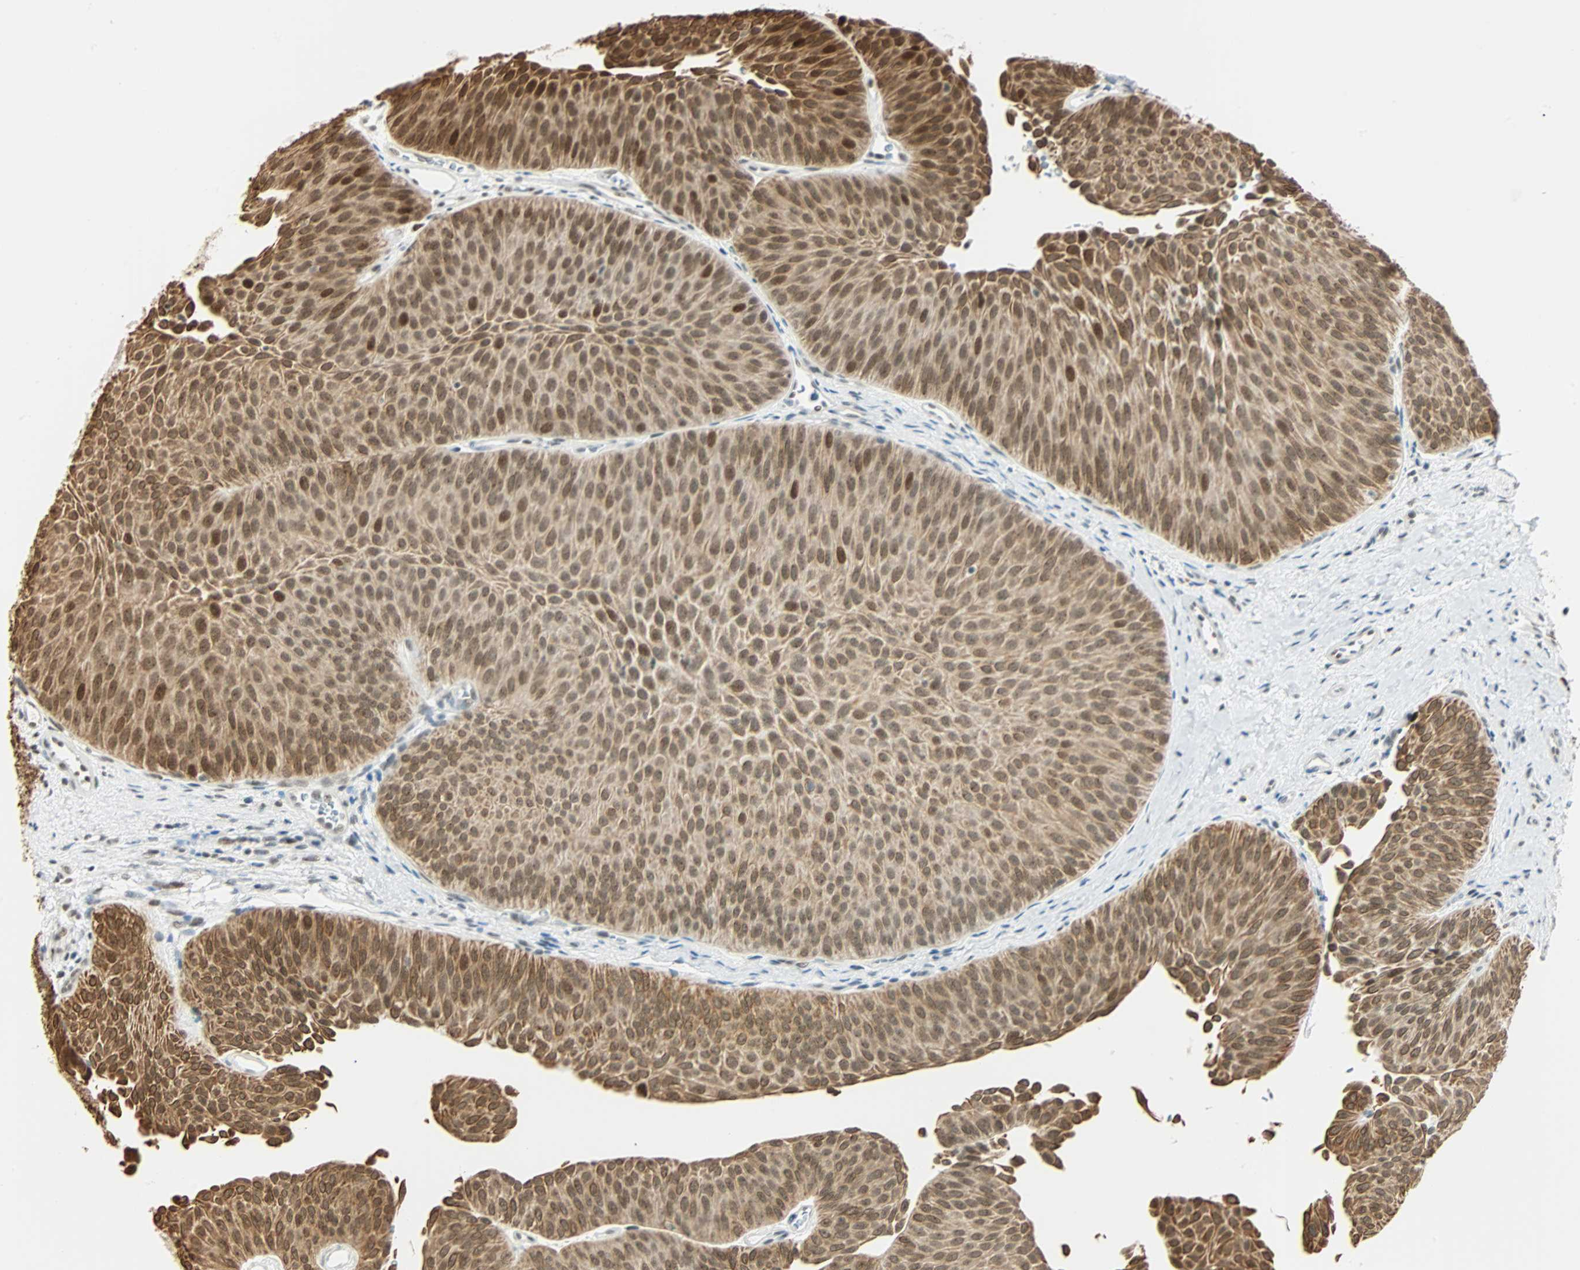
{"staining": {"intensity": "strong", "quantity": ">75%", "location": "cytoplasmic/membranous,nuclear"}, "tissue": "urothelial cancer", "cell_type": "Tumor cells", "image_type": "cancer", "snomed": [{"axis": "morphology", "description": "Urothelial carcinoma, Low grade"}, {"axis": "topography", "description": "Urinary bladder"}], "caption": "Immunohistochemical staining of urothelial cancer displays high levels of strong cytoplasmic/membranous and nuclear staining in about >75% of tumor cells. (DAB IHC, brown staining for protein, blue staining for nuclei).", "gene": "NELFE", "patient": {"sex": "female", "age": 60}}